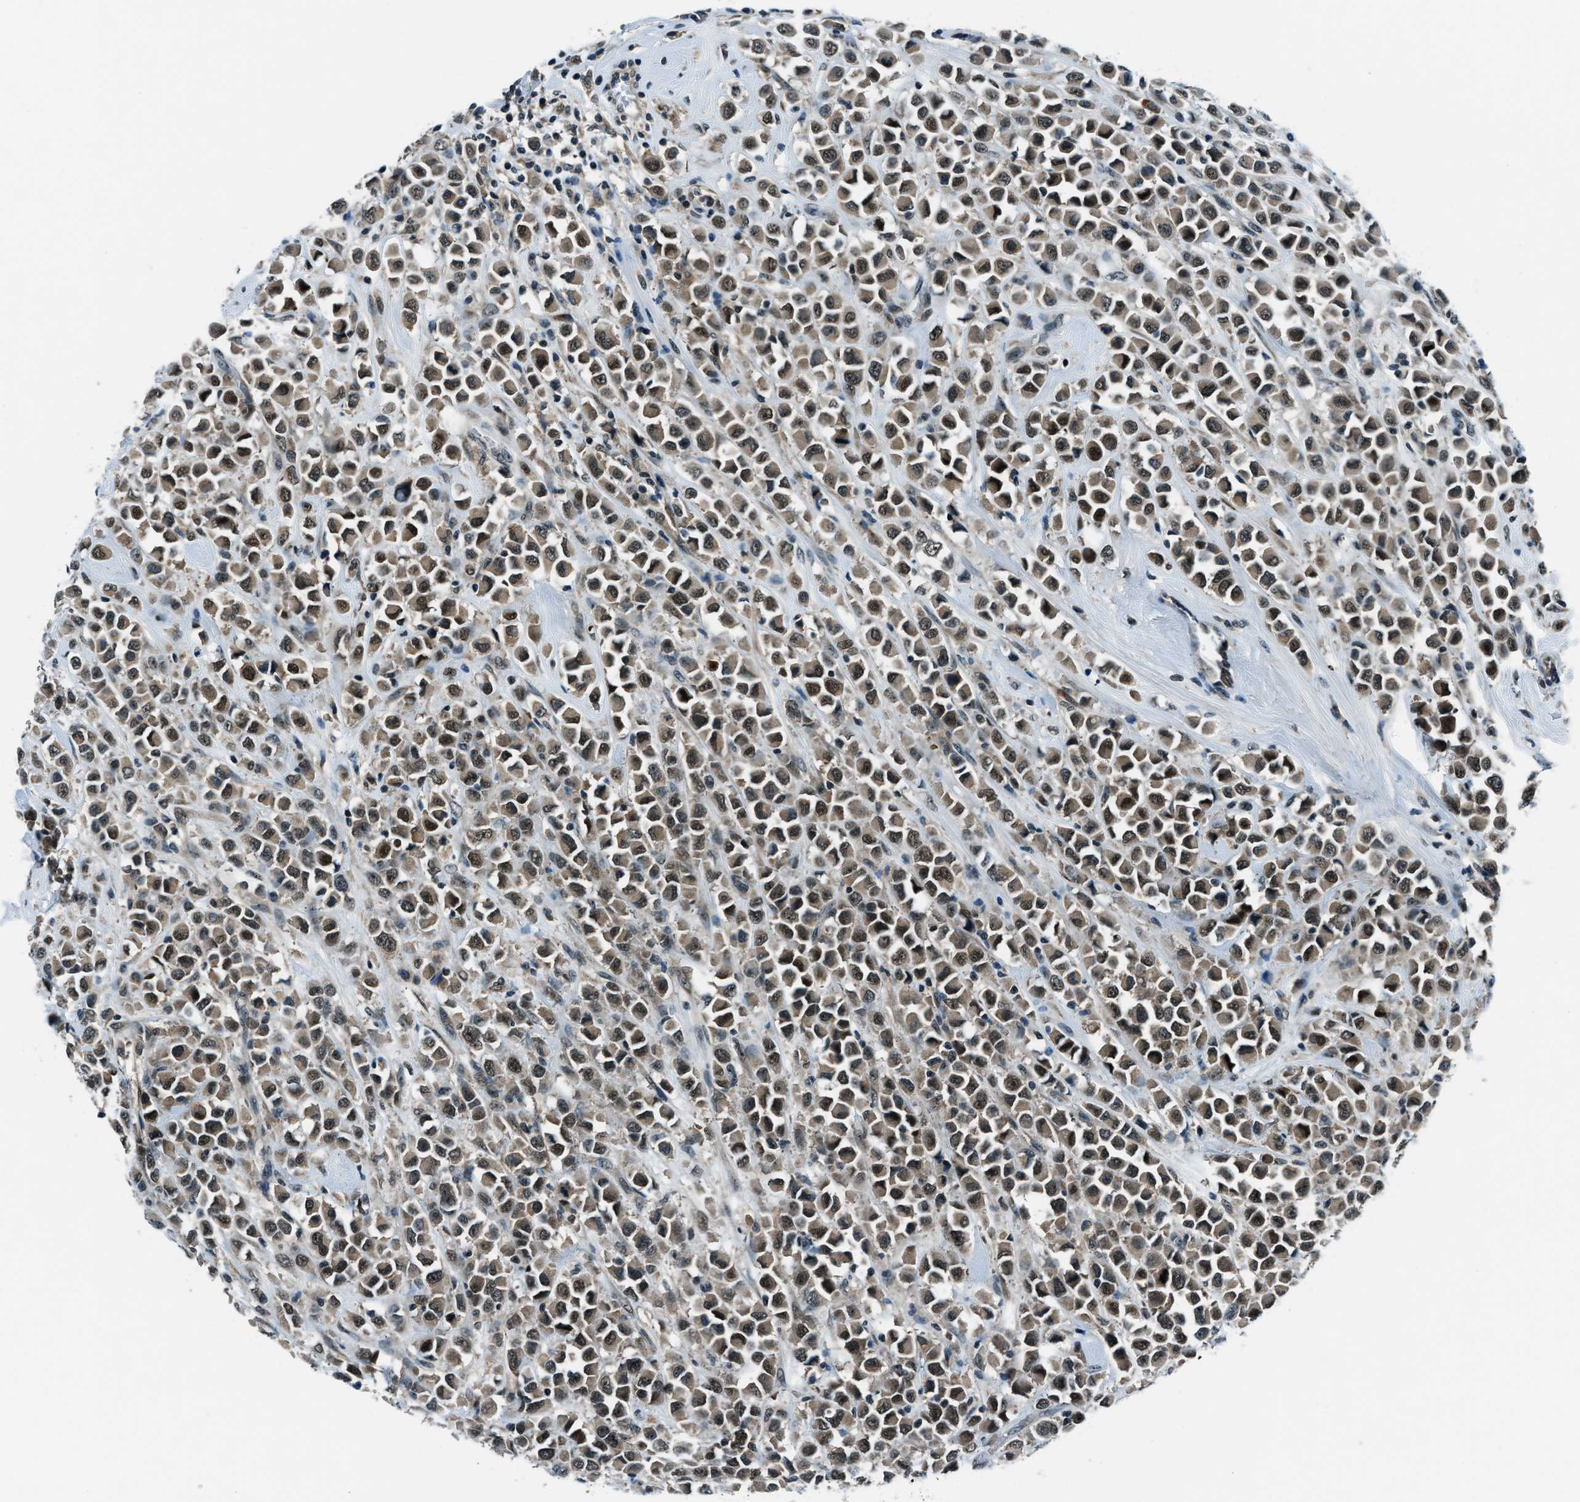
{"staining": {"intensity": "moderate", "quantity": ">75%", "location": "cytoplasmic/membranous,nuclear"}, "tissue": "breast cancer", "cell_type": "Tumor cells", "image_type": "cancer", "snomed": [{"axis": "morphology", "description": "Duct carcinoma"}, {"axis": "topography", "description": "Breast"}], "caption": "The photomicrograph displays immunohistochemical staining of breast intraductal carcinoma. There is moderate cytoplasmic/membranous and nuclear positivity is seen in about >75% of tumor cells. (IHC, brightfield microscopy, high magnification).", "gene": "ACTL9", "patient": {"sex": "female", "age": 61}}